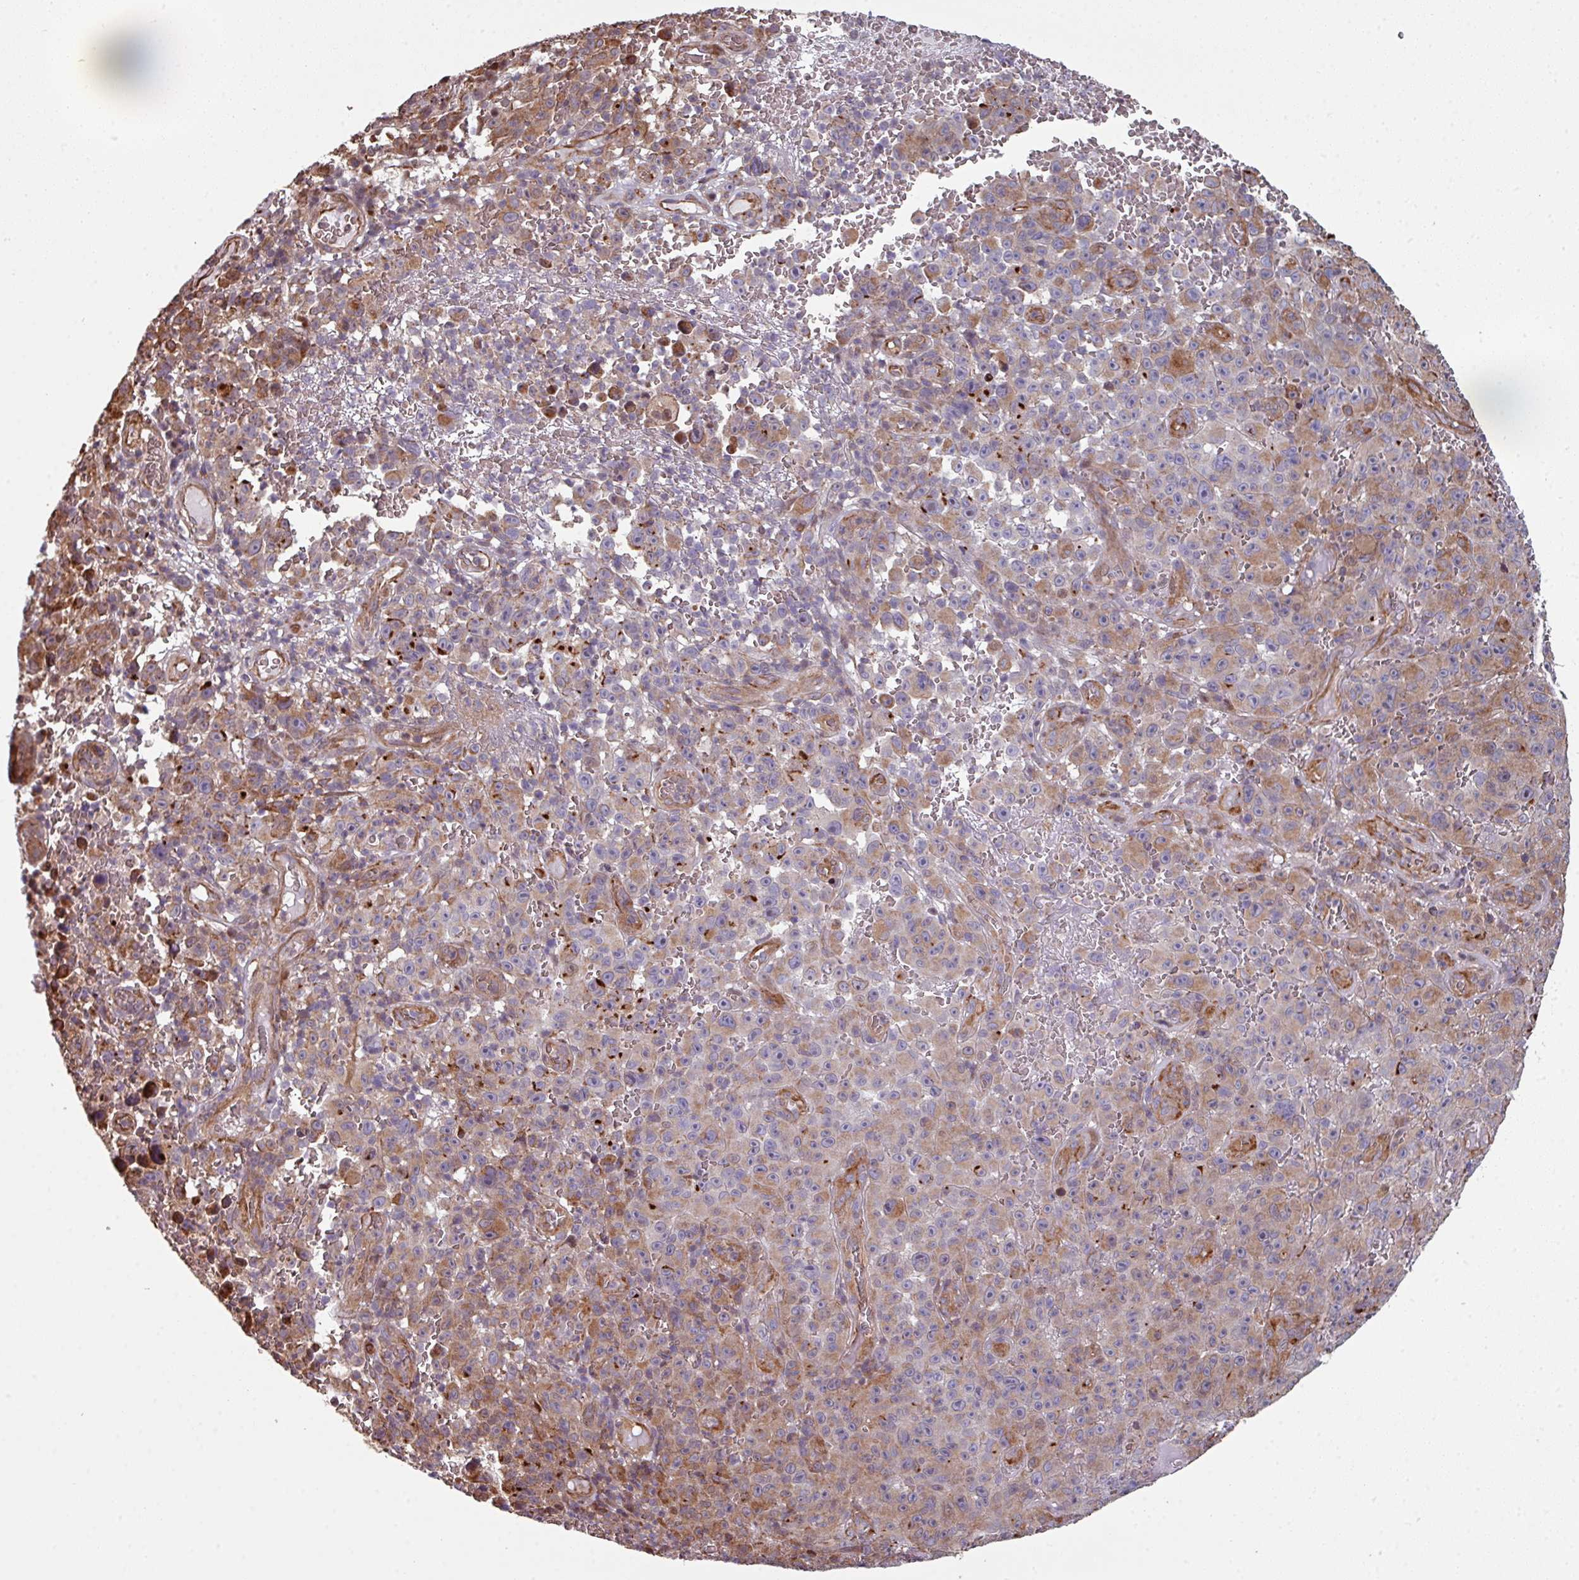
{"staining": {"intensity": "moderate", "quantity": "25%-75%", "location": "cytoplasmic/membranous"}, "tissue": "melanoma", "cell_type": "Tumor cells", "image_type": "cancer", "snomed": [{"axis": "morphology", "description": "Malignant melanoma, NOS"}, {"axis": "topography", "description": "Skin"}], "caption": "Melanoma stained for a protein reveals moderate cytoplasmic/membranous positivity in tumor cells. (brown staining indicates protein expression, while blue staining denotes nuclei).", "gene": "ANO9", "patient": {"sex": "female", "age": 82}}